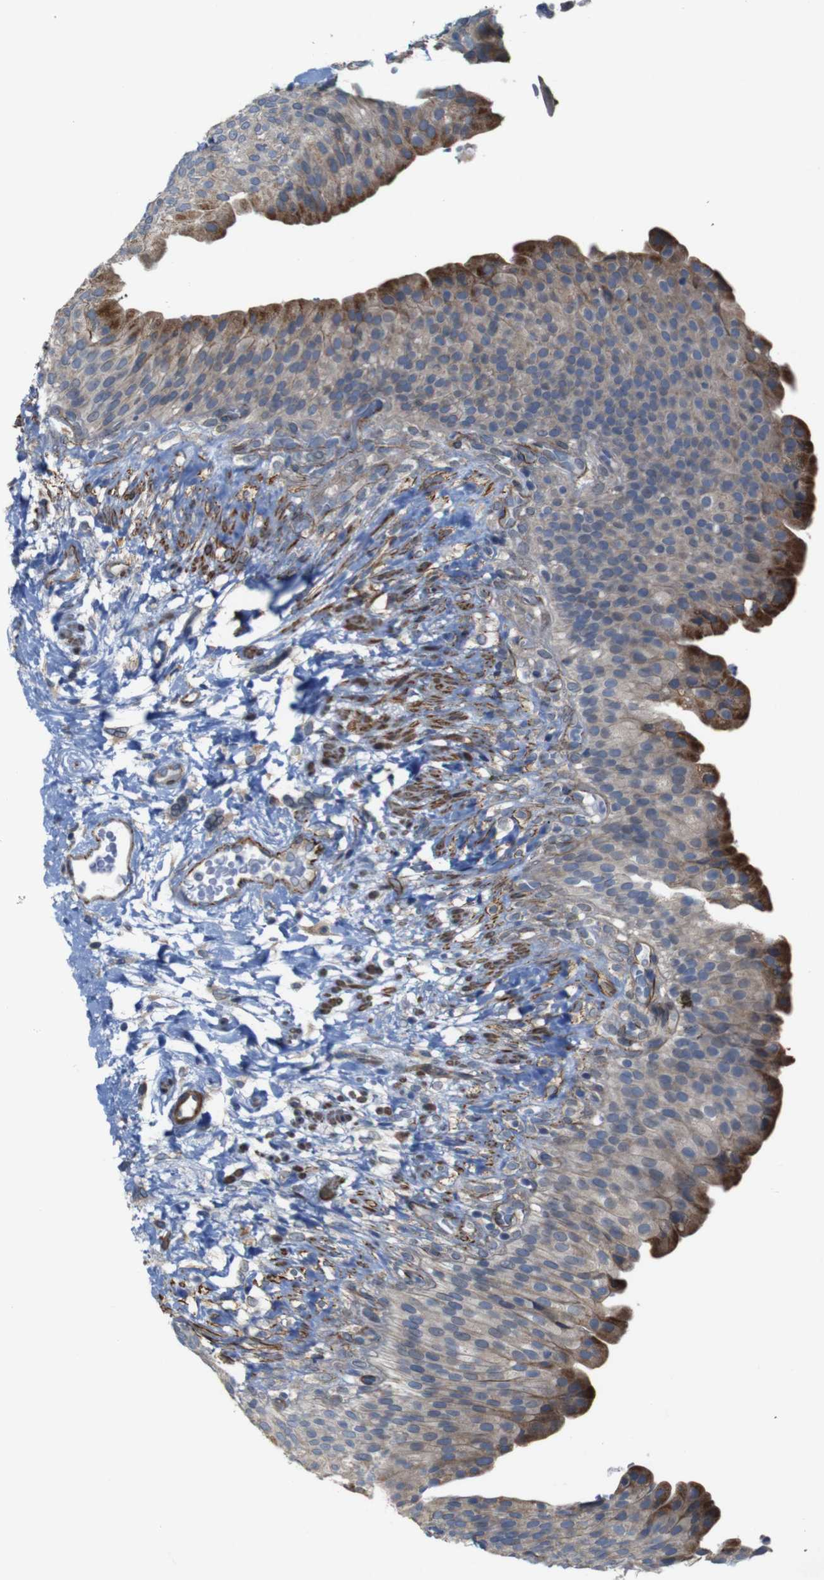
{"staining": {"intensity": "weak", "quantity": ">75%", "location": "cytoplasmic/membranous"}, "tissue": "urinary bladder", "cell_type": "Urothelial cells", "image_type": "normal", "snomed": [{"axis": "morphology", "description": "Normal tissue, NOS"}, {"axis": "topography", "description": "Urinary bladder"}], "caption": "High-magnification brightfield microscopy of normal urinary bladder stained with DAB (3,3'-diaminobenzidine) (brown) and counterstained with hematoxylin (blue). urothelial cells exhibit weak cytoplasmic/membranous positivity is appreciated in approximately>75% of cells.", "gene": "GGT7", "patient": {"sex": "female", "age": 79}}